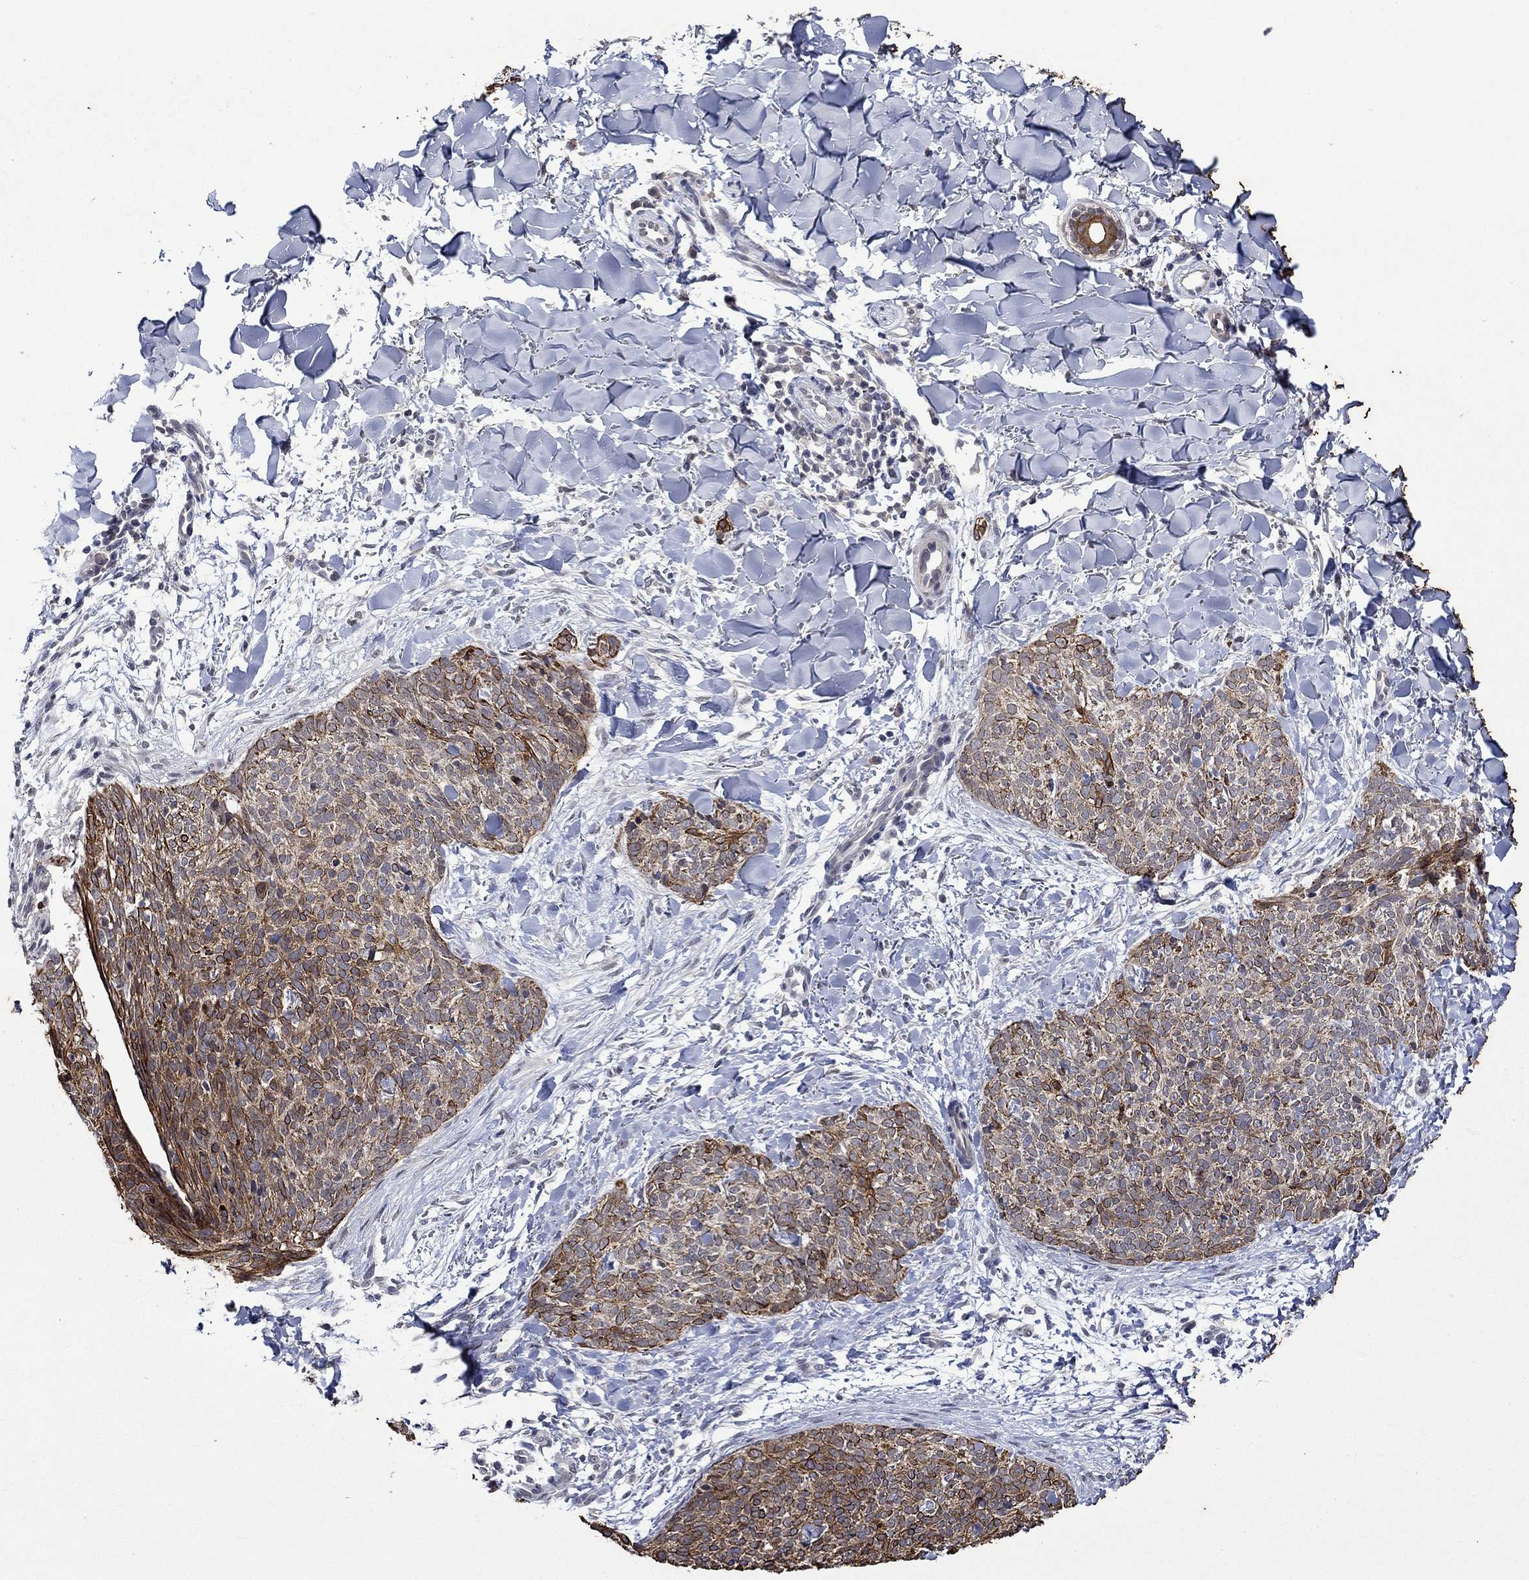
{"staining": {"intensity": "strong", "quantity": ">75%", "location": "cytoplasmic/membranous"}, "tissue": "skin cancer", "cell_type": "Tumor cells", "image_type": "cancer", "snomed": [{"axis": "morphology", "description": "Basal cell carcinoma"}, {"axis": "topography", "description": "Skin"}], "caption": "Human basal cell carcinoma (skin) stained with a brown dye shows strong cytoplasmic/membranous positive staining in approximately >75% of tumor cells.", "gene": "DDX3Y", "patient": {"sex": "male", "age": 64}}